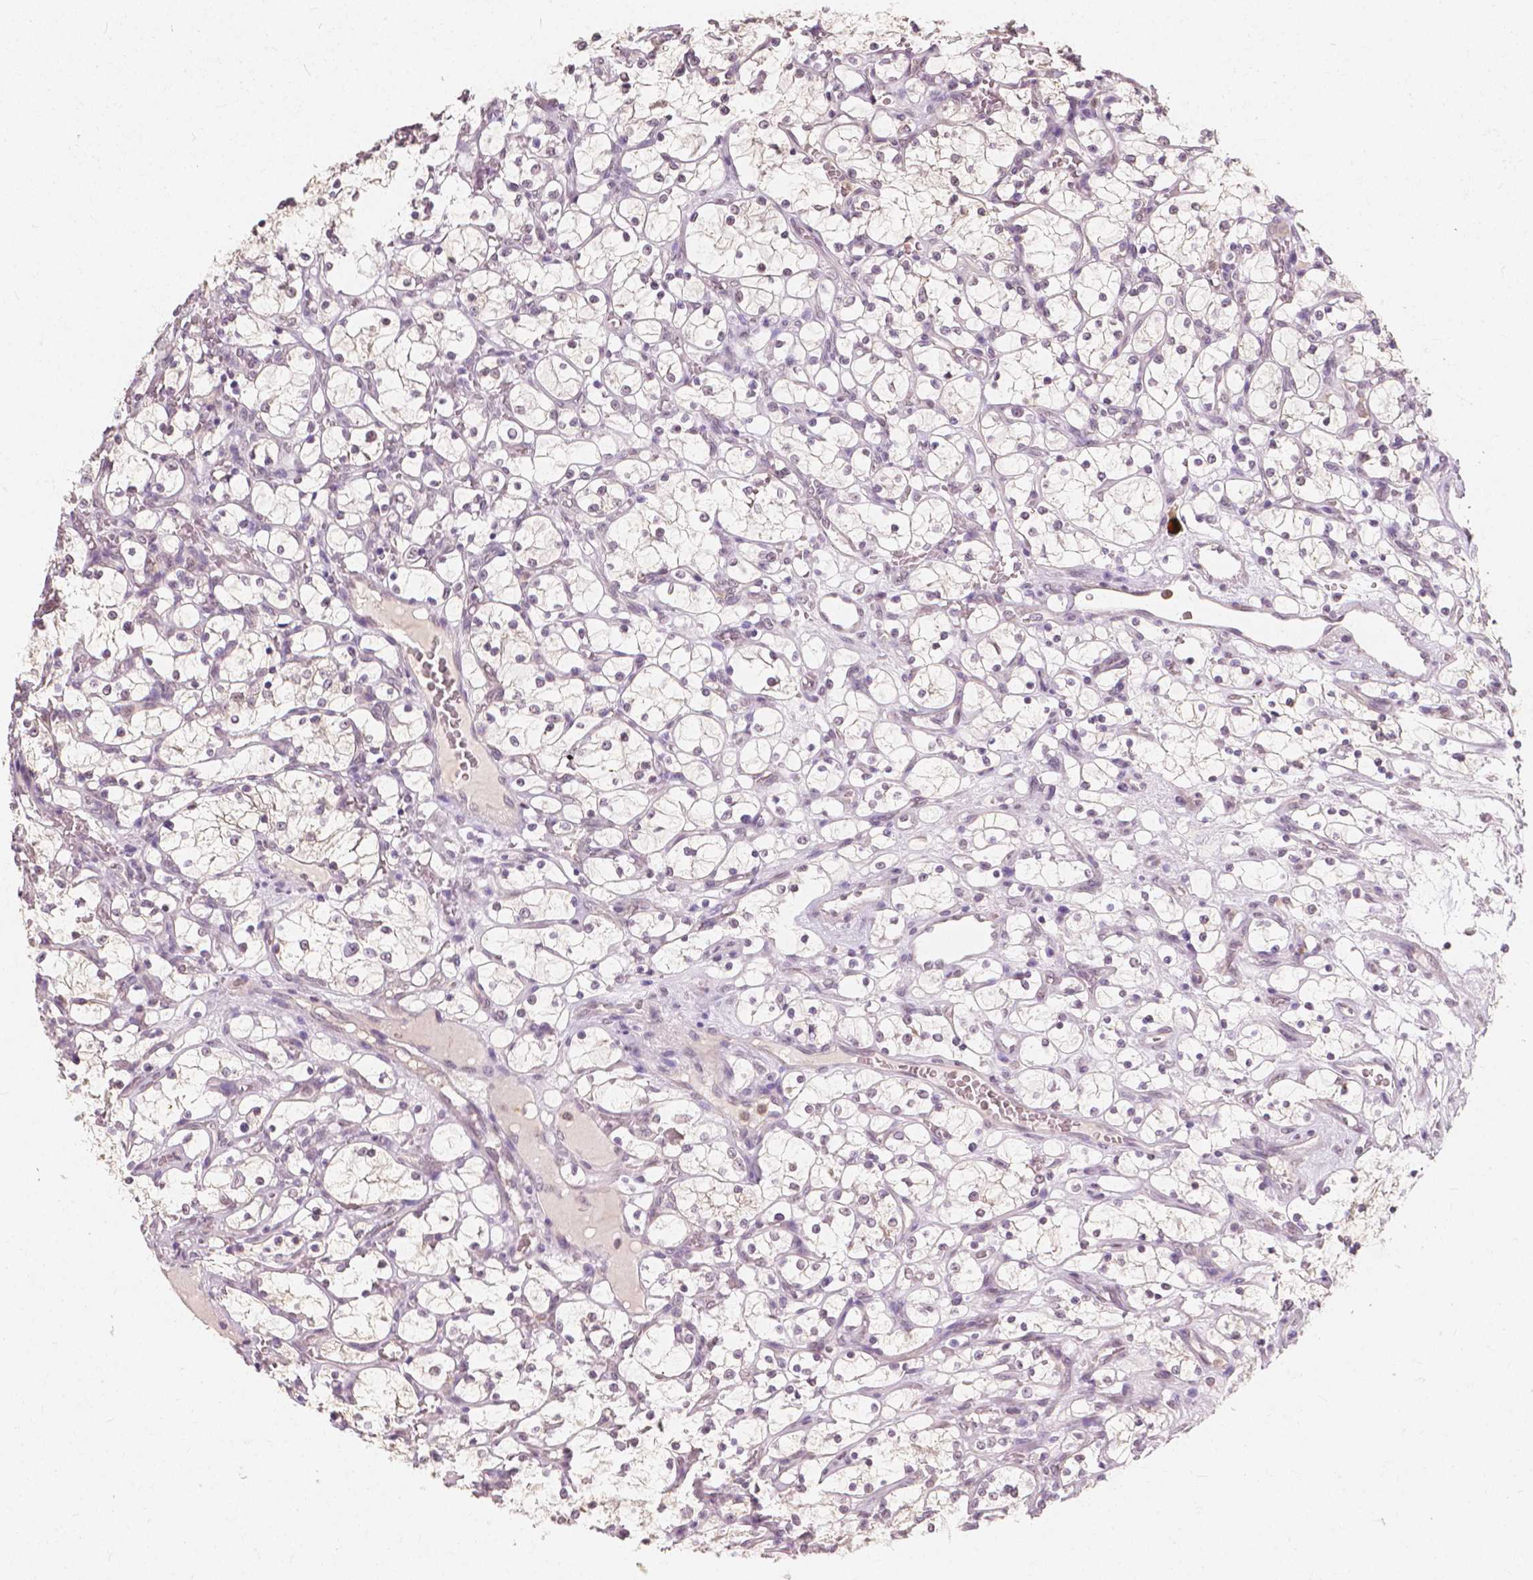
{"staining": {"intensity": "negative", "quantity": "none", "location": "none"}, "tissue": "renal cancer", "cell_type": "Tumor cells", "image_type": "cancer", "snomed": [{"axis": "morphology", "description": "Adenocarcinoma, NOS"}, {"axis": "topography", "description": "Kidney"}], "caption": "Protein analysis of adenocarcinoma (renal) shows no significant expression in tumor cells.", "gene": "NOLC1", "patient": {"sex": "female", "age": 69}}